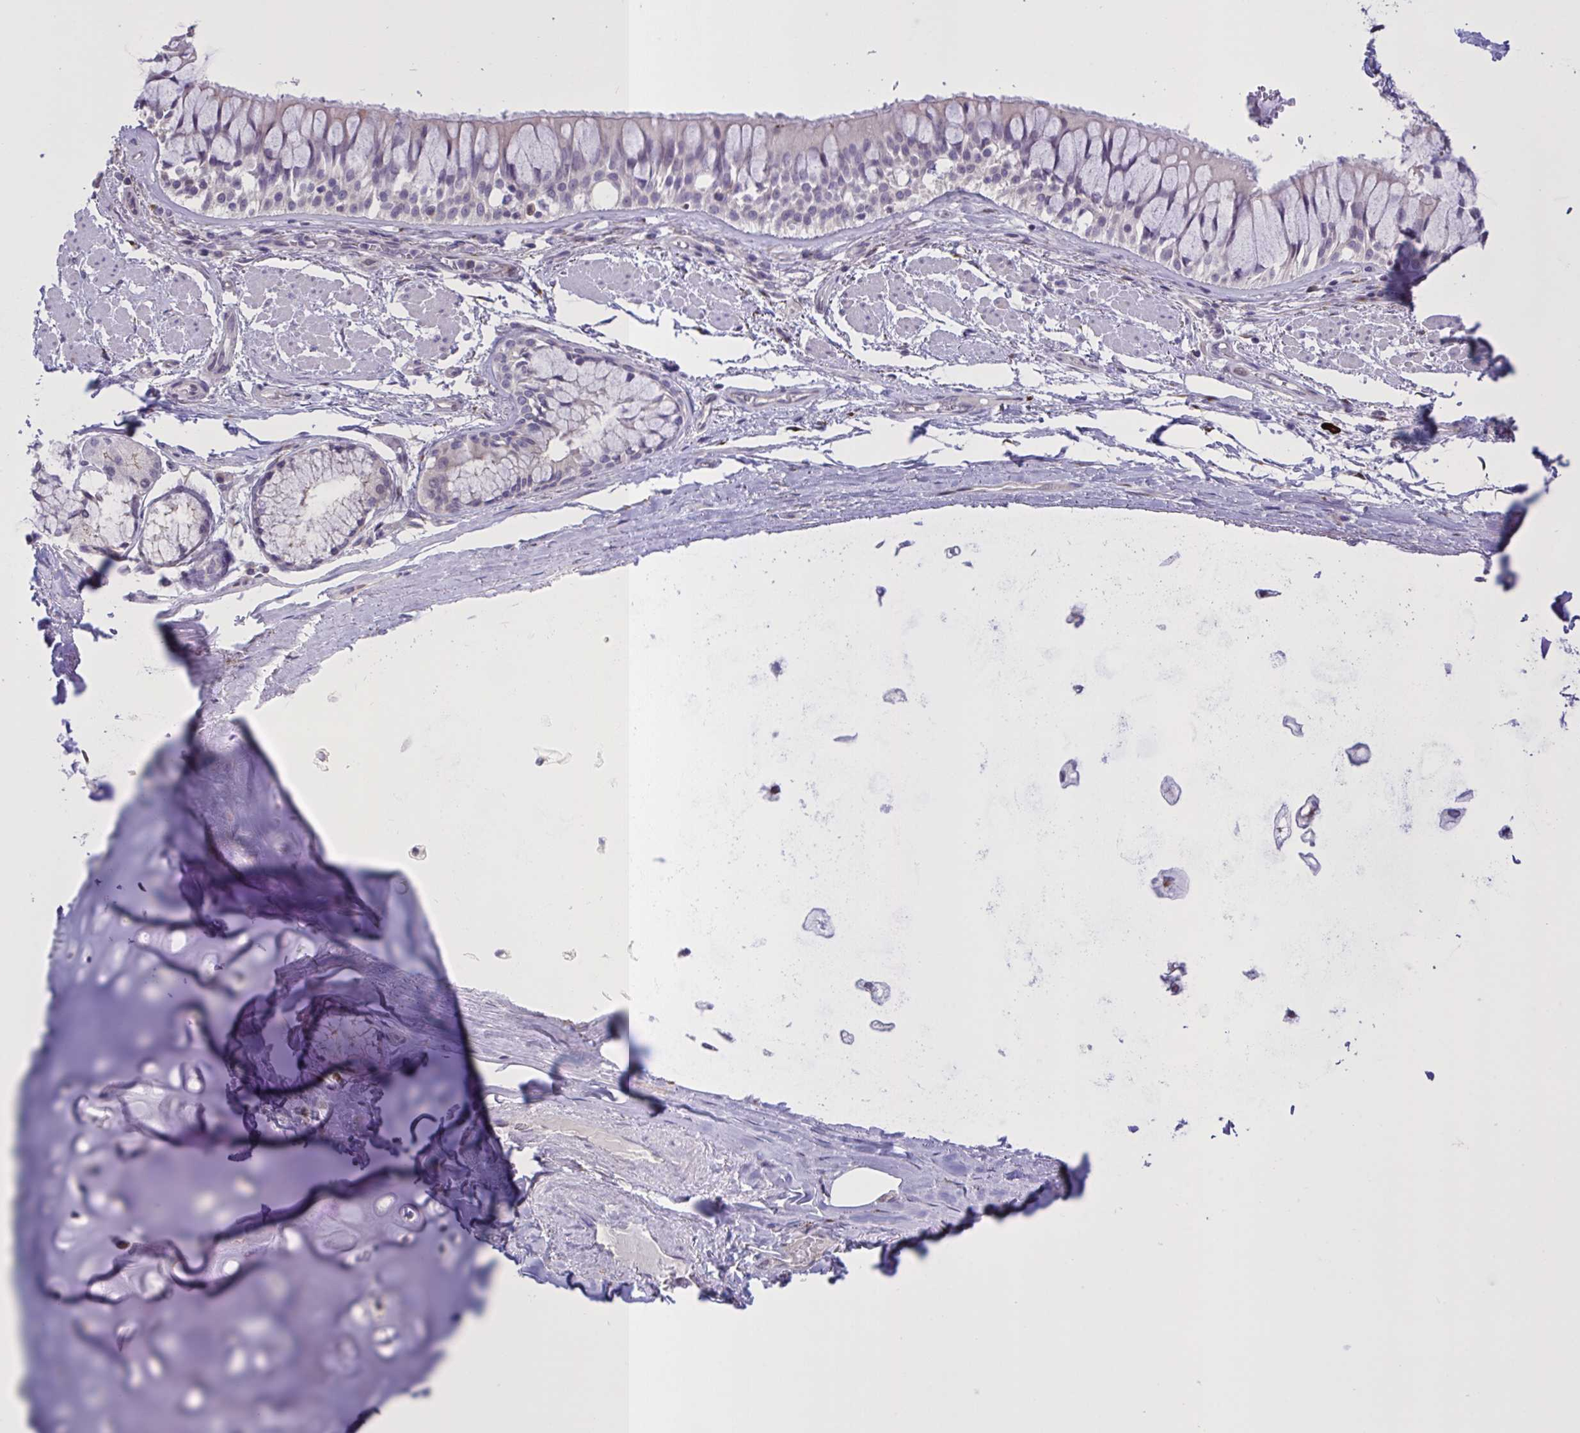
{"staining": {"intensity": "negative", "quantity": "none", "location": "none"}, "tissue": "adipose tissue", "cell_type": "Adipocytes", "image_type": "normal", "snomed": [{"axis": "morphology", "description": "Normal tissue, NOS"}, {"axis": "topography", "description": "Cartilage tissue"}, {"axis": "topography", "description": "Bronchus"}], "caption": "A high-resolution micrograph shows immunohistochemistry (IHC) staining of benign adipose tissue, which demonstrates no significant staining in adipocytes.", "gene": "MRGPRX2", "patient": {"sex": "male", "age": 64}}